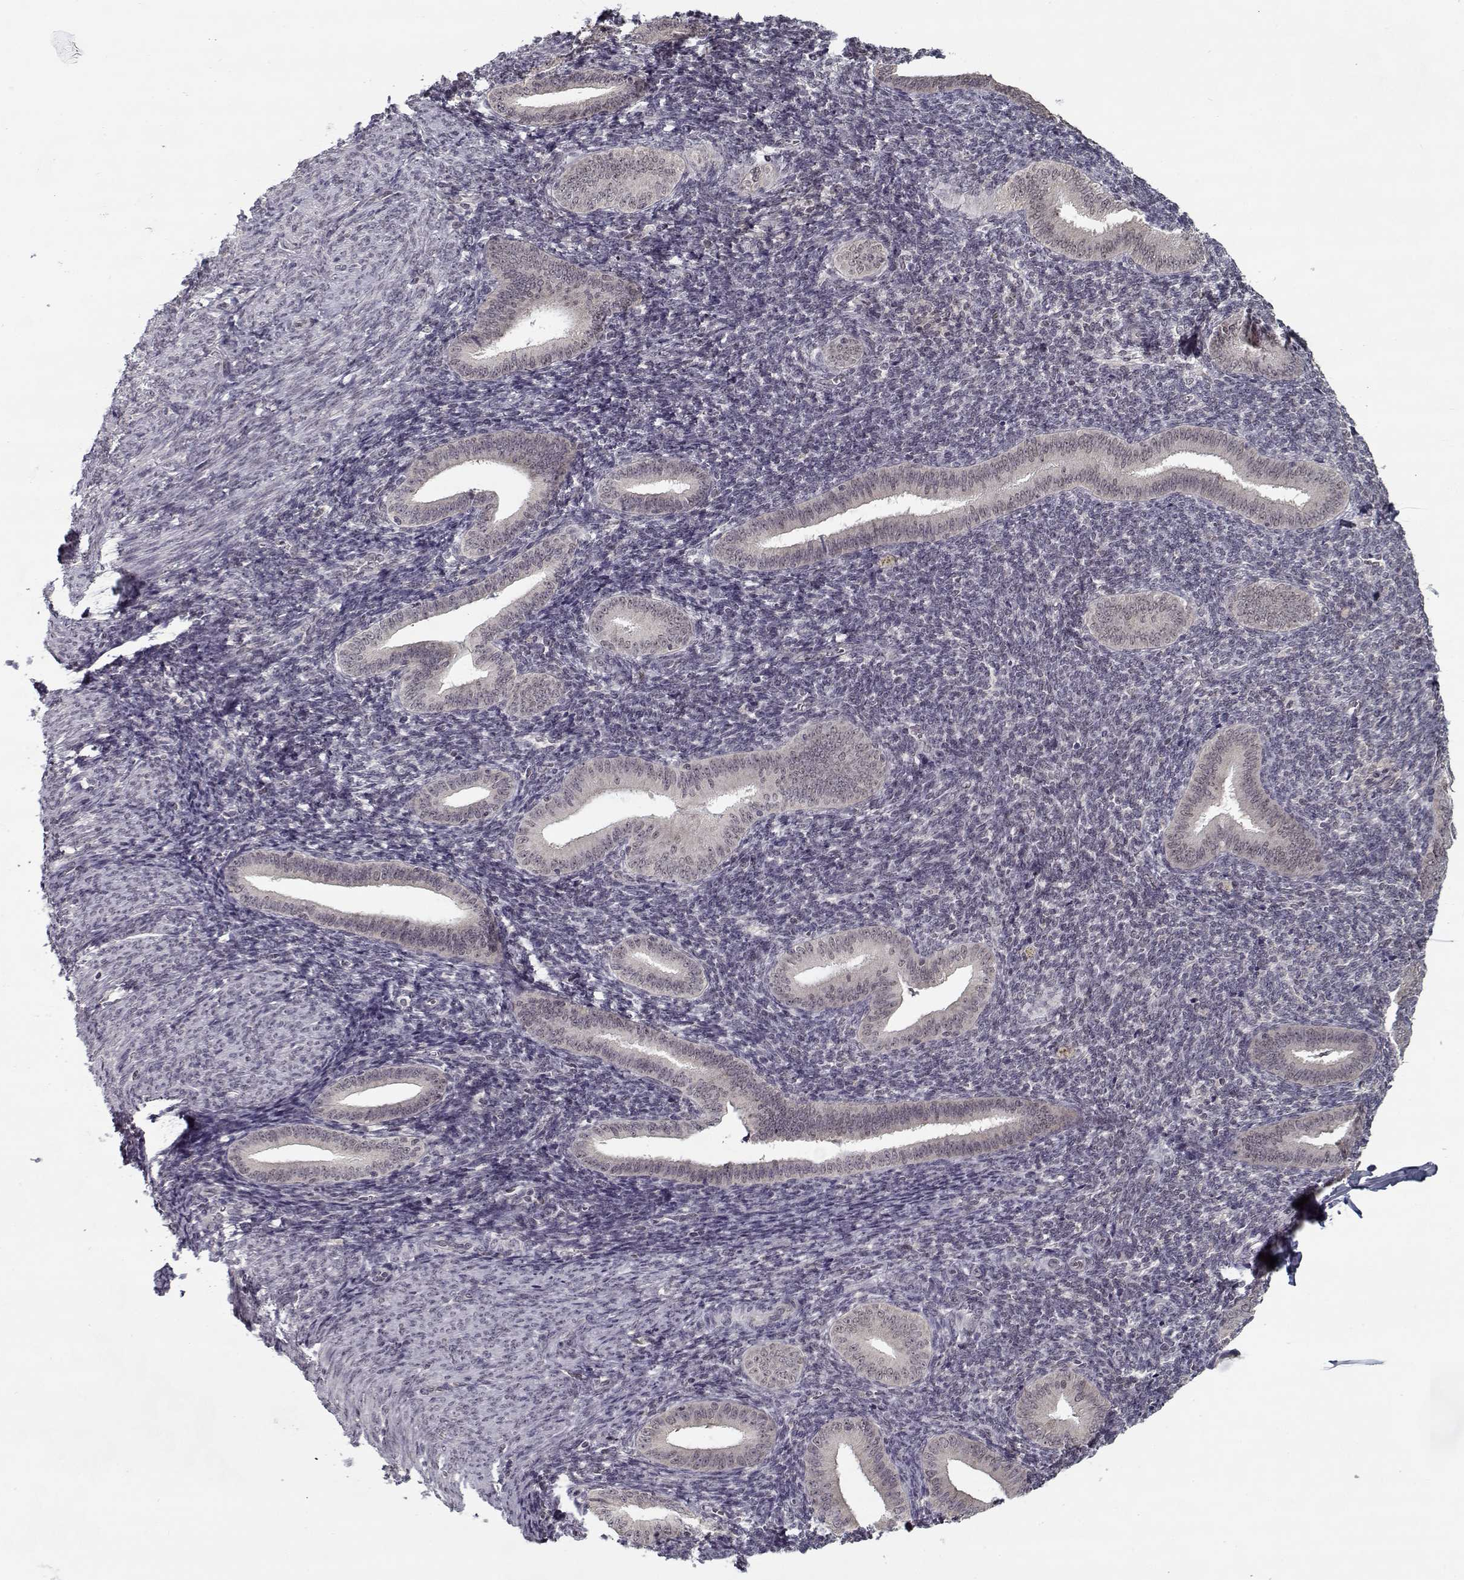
{"staining": {"intensity": "negative", "quantity": "none", "location": "none"}, "tissue": "endometrium", "cell_type": "Cells in endometrial stroma", "image_type": "normal", "snomed": [{"axis": "morphology", "description": "Normal tissue, NOS"}, {"axis": "topography", "description": "Endometrium"}], "caption": "Human endometrium stained for a protein using immunohistochemistry (IHC) demonstrates no expression in cells in endometrial stroma.", "gene": "TESPA1", "patient": {"sex": "female", "age": 25}}